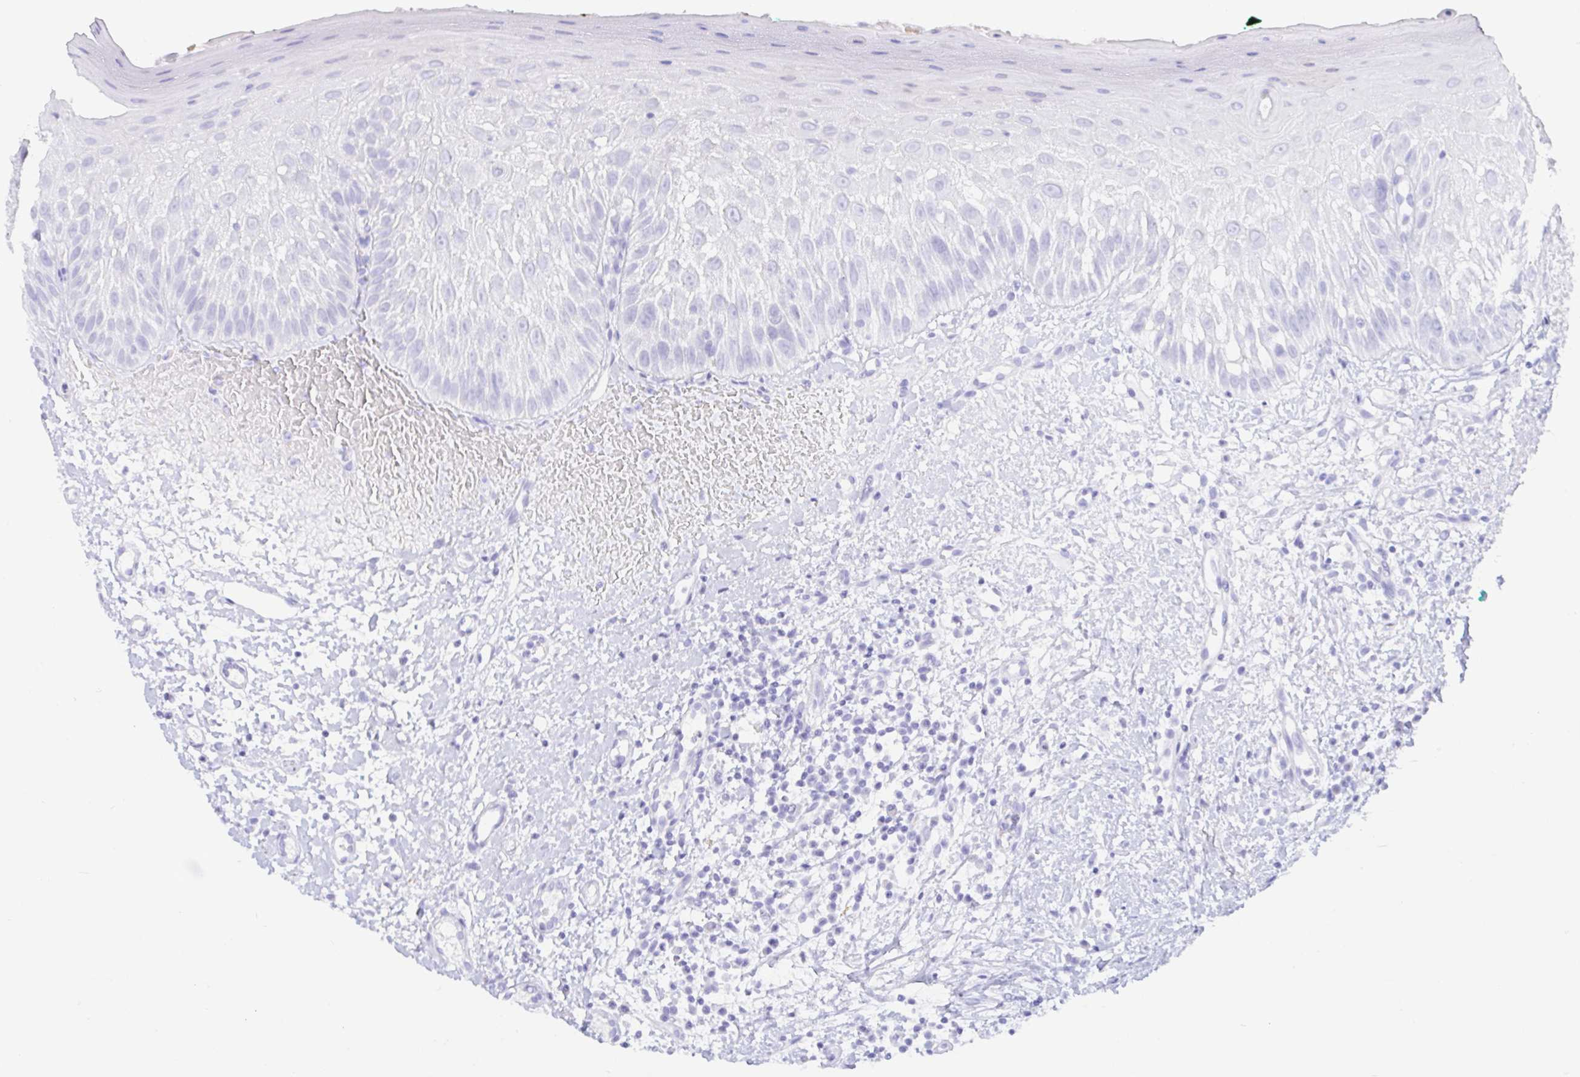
{"staining": {"intensity": "negative", "quantity": "none", "location": "none"}, "tissue": "oral mucosa", "cell_type": "Squamous epithelial cells", "image_type": "normal", "snomed": [{"axis": "morphology", "description": "Normal tissue, NOS"}, {"axis": "topography", "description": "Oral tissue"}, {"axis": "topography", "description": "Tounge, NOS"}], "caption": "Squamous epithelial cells are negative for protein expression in unremarkable human oral mucosa. The staining was performed using DAB to visualize the protein expression in brown, while the nuclei were stained in blue with hematoxylin (Magnification: 20x).", "gene": "PAX8", "patient": {"sex": "male", "age": 83}}